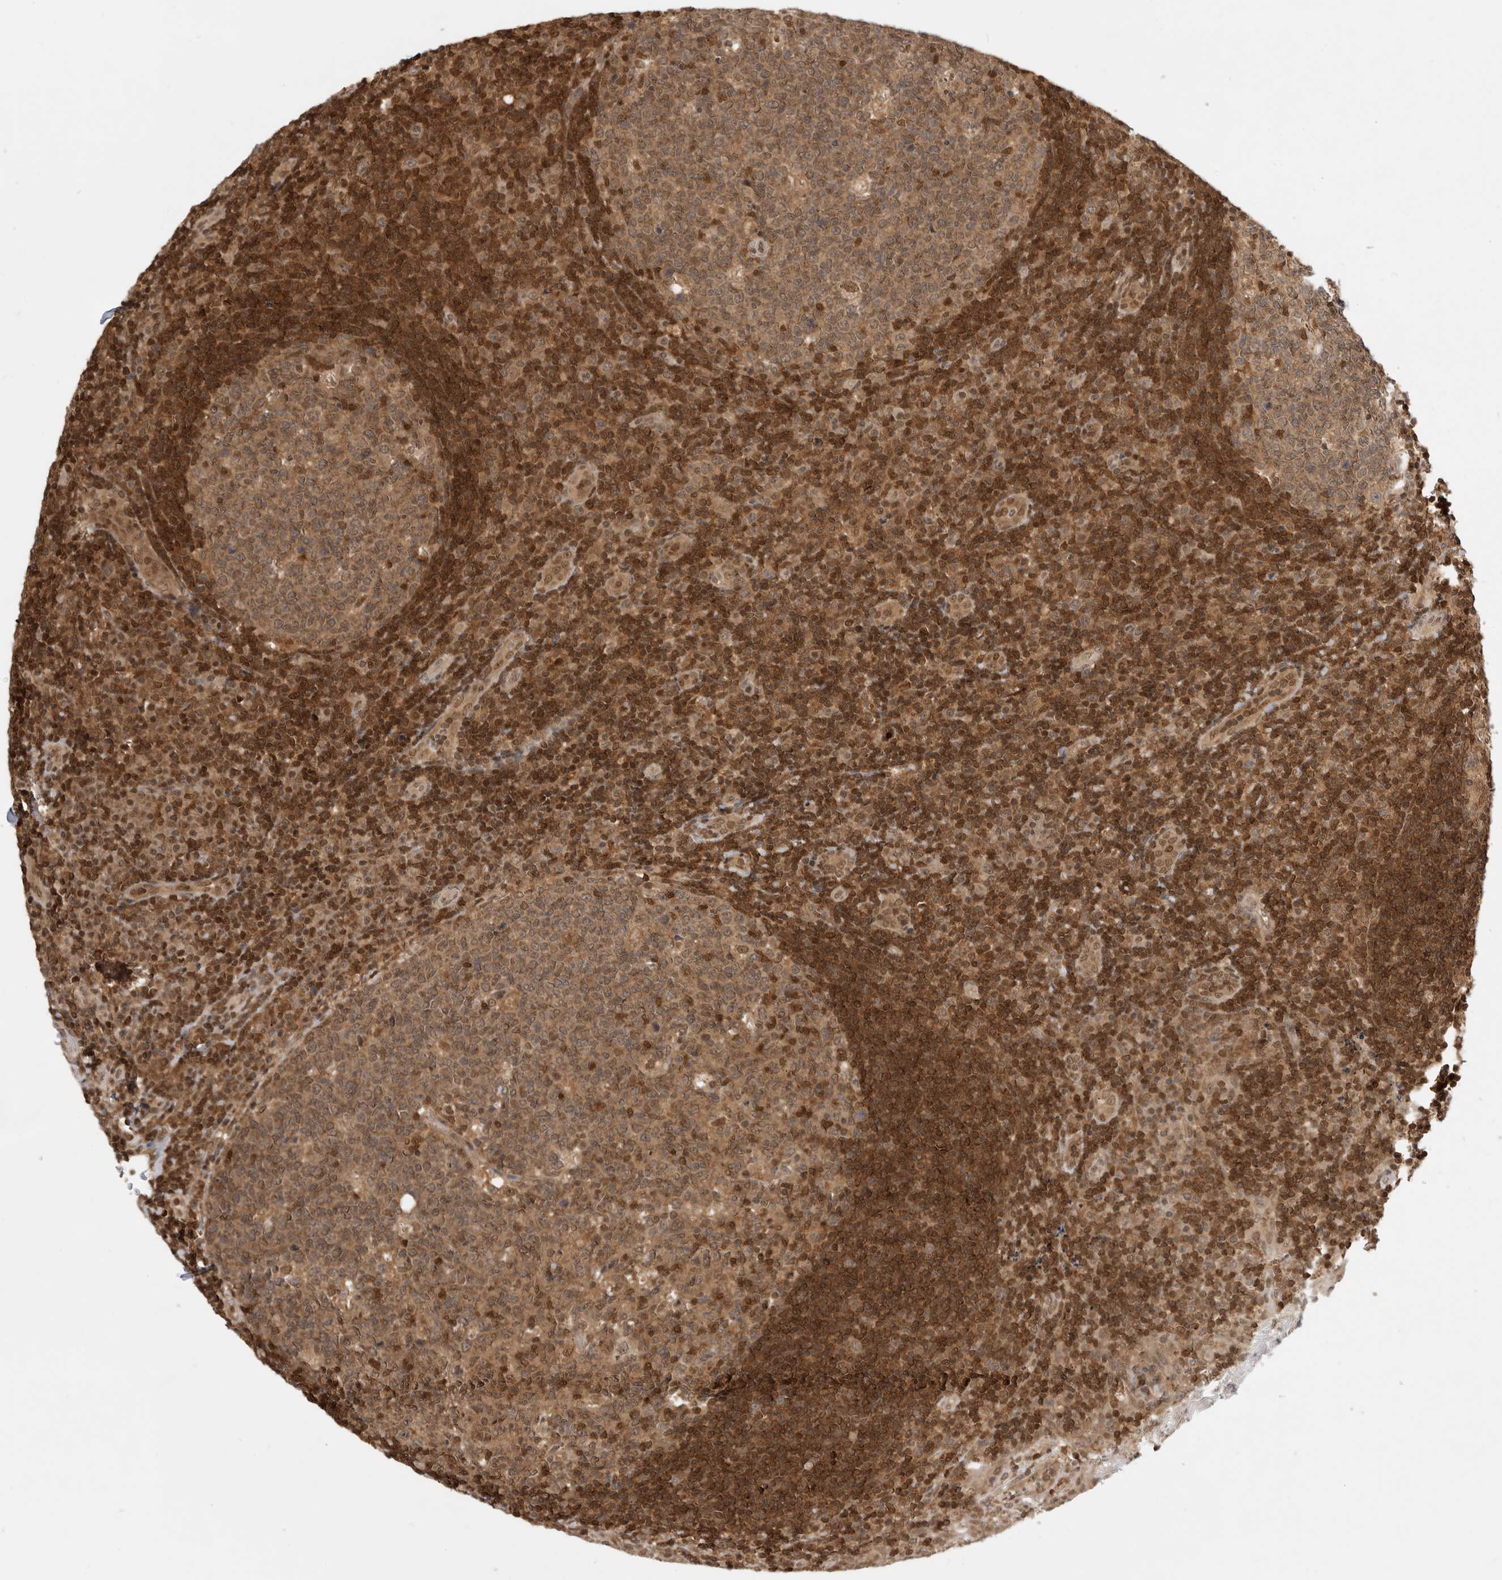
{"staining": {"intensity": "moderate", "quantity": ">75%", "location": "cytoplasmic/membranous,nuclear"}, "tissue": "tonsil", "cell_type": "Germinal center cells", "image_type": "normal", "snomed": [{"axis": "morphology", "description": "Normal tissue, NOS"}, {"axis": "topography", "description": "Tonsil"}], "caption": "The immunohistochemical stain highlights moderate cytoplasmic/membranous,nuclear positivity in germinal center cells of unremarkable tonsil. (IHC, brightfield microscopy, high magnification).", "gene": "ADPRS", "patient": {"sex": "female", "age": 40}}